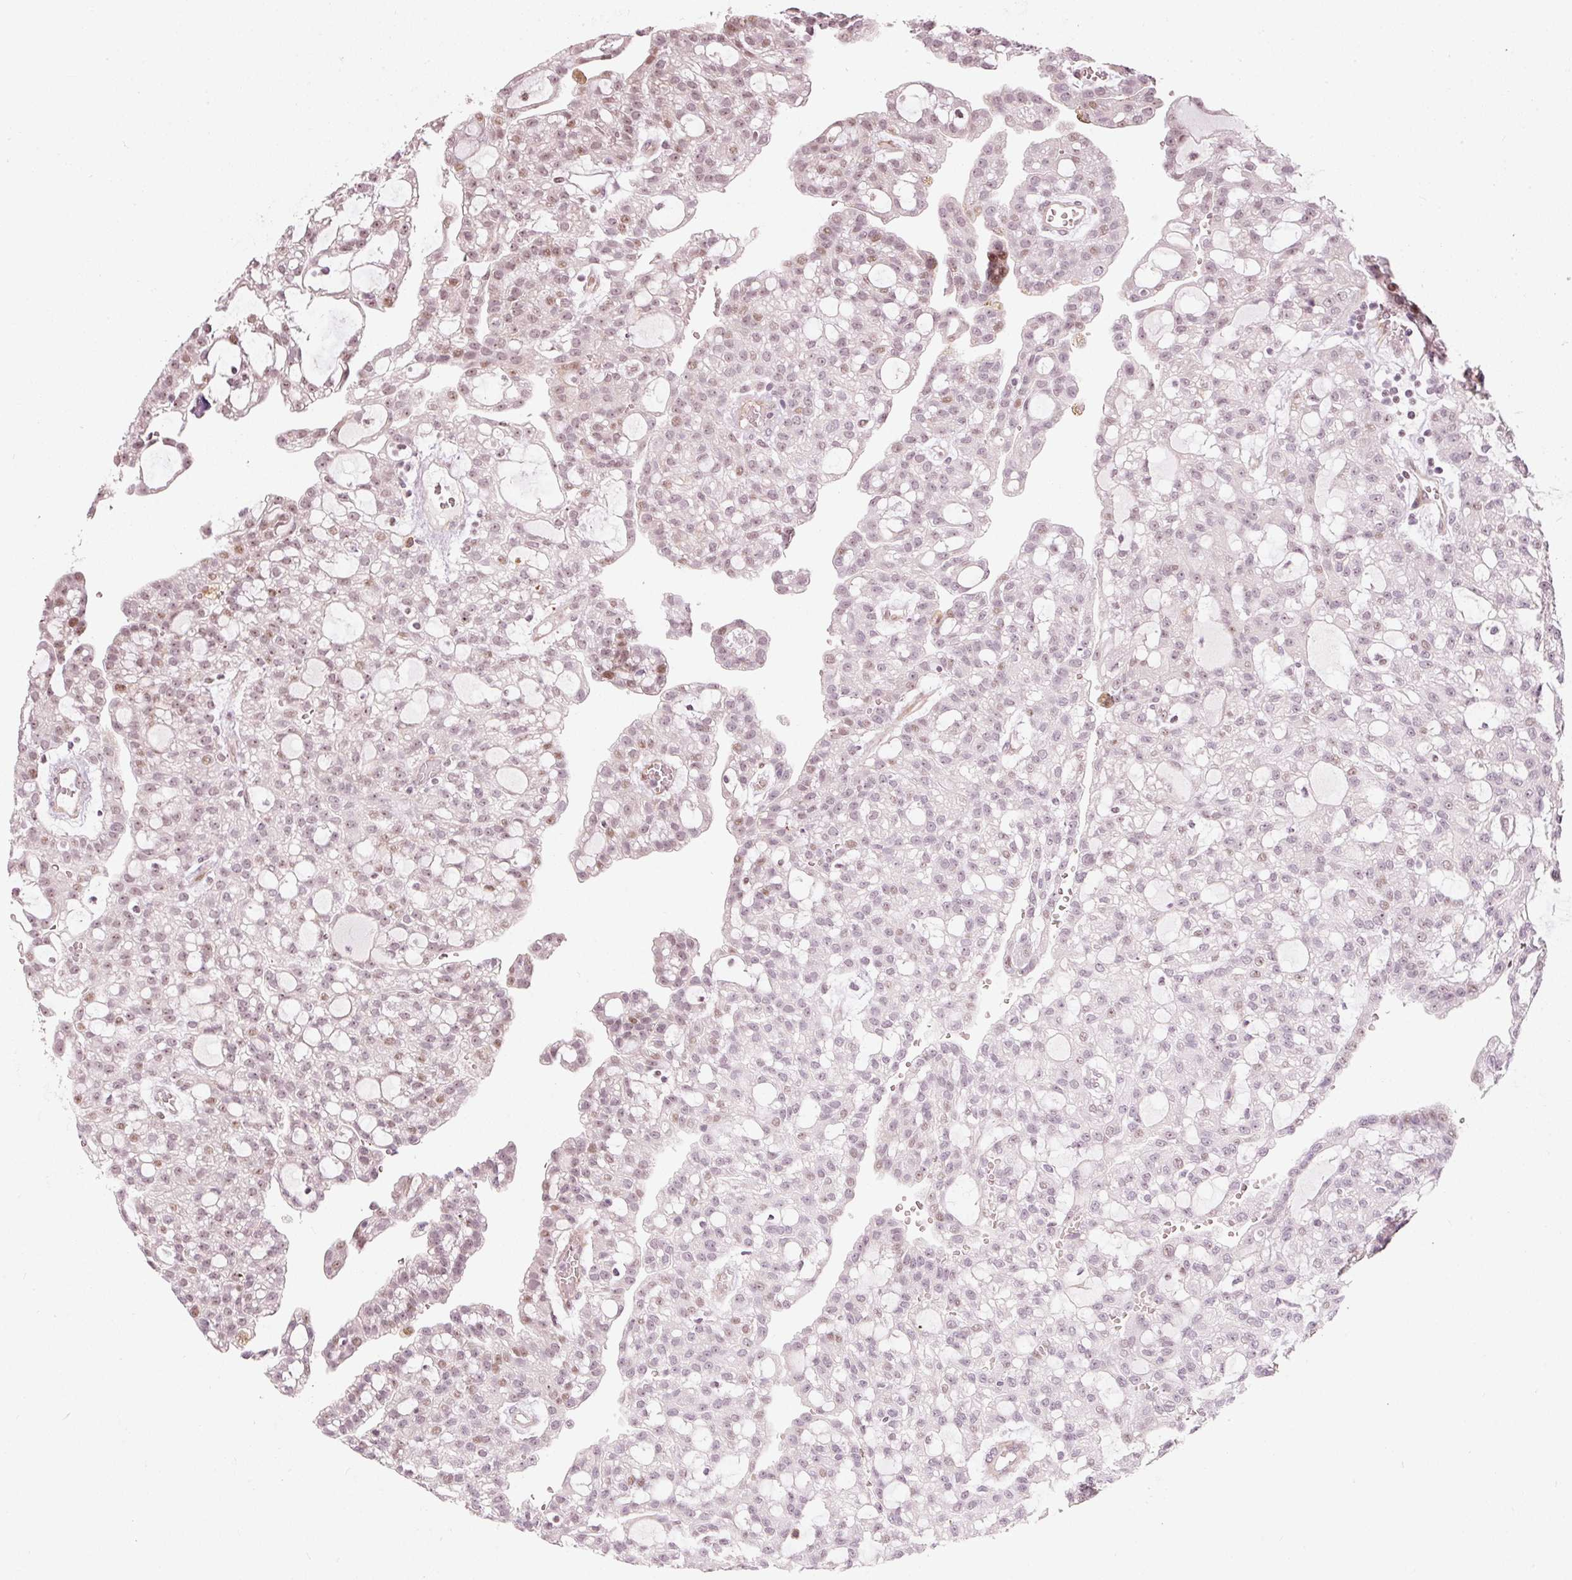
{"staining": {"intensity": "moderate", "quantity": "25%-75%", "location": "nuclear"}, "tissue": "renal cancer", "cell_type": "Tumor cells", "image_type": "cancer", "snomed": [{"axis": "morphology", "description": "Adenocarcinoma, NOS"}, {"axis": "topography", "description": "Kidney"}], "caption": "Immunohistochemistry (IHC) histopathology image of neoplastic tissue: human renal cancer (adenocarcinoma) stained using immunohistochemistry (IHC) demonstrates medium levels of moderate protein expression localized specifically in the nuclear of tumor cells, appearing as a nuclear brown color.", "gene": "MXRA8", "patient": {"sex": "male", "age": 63}}